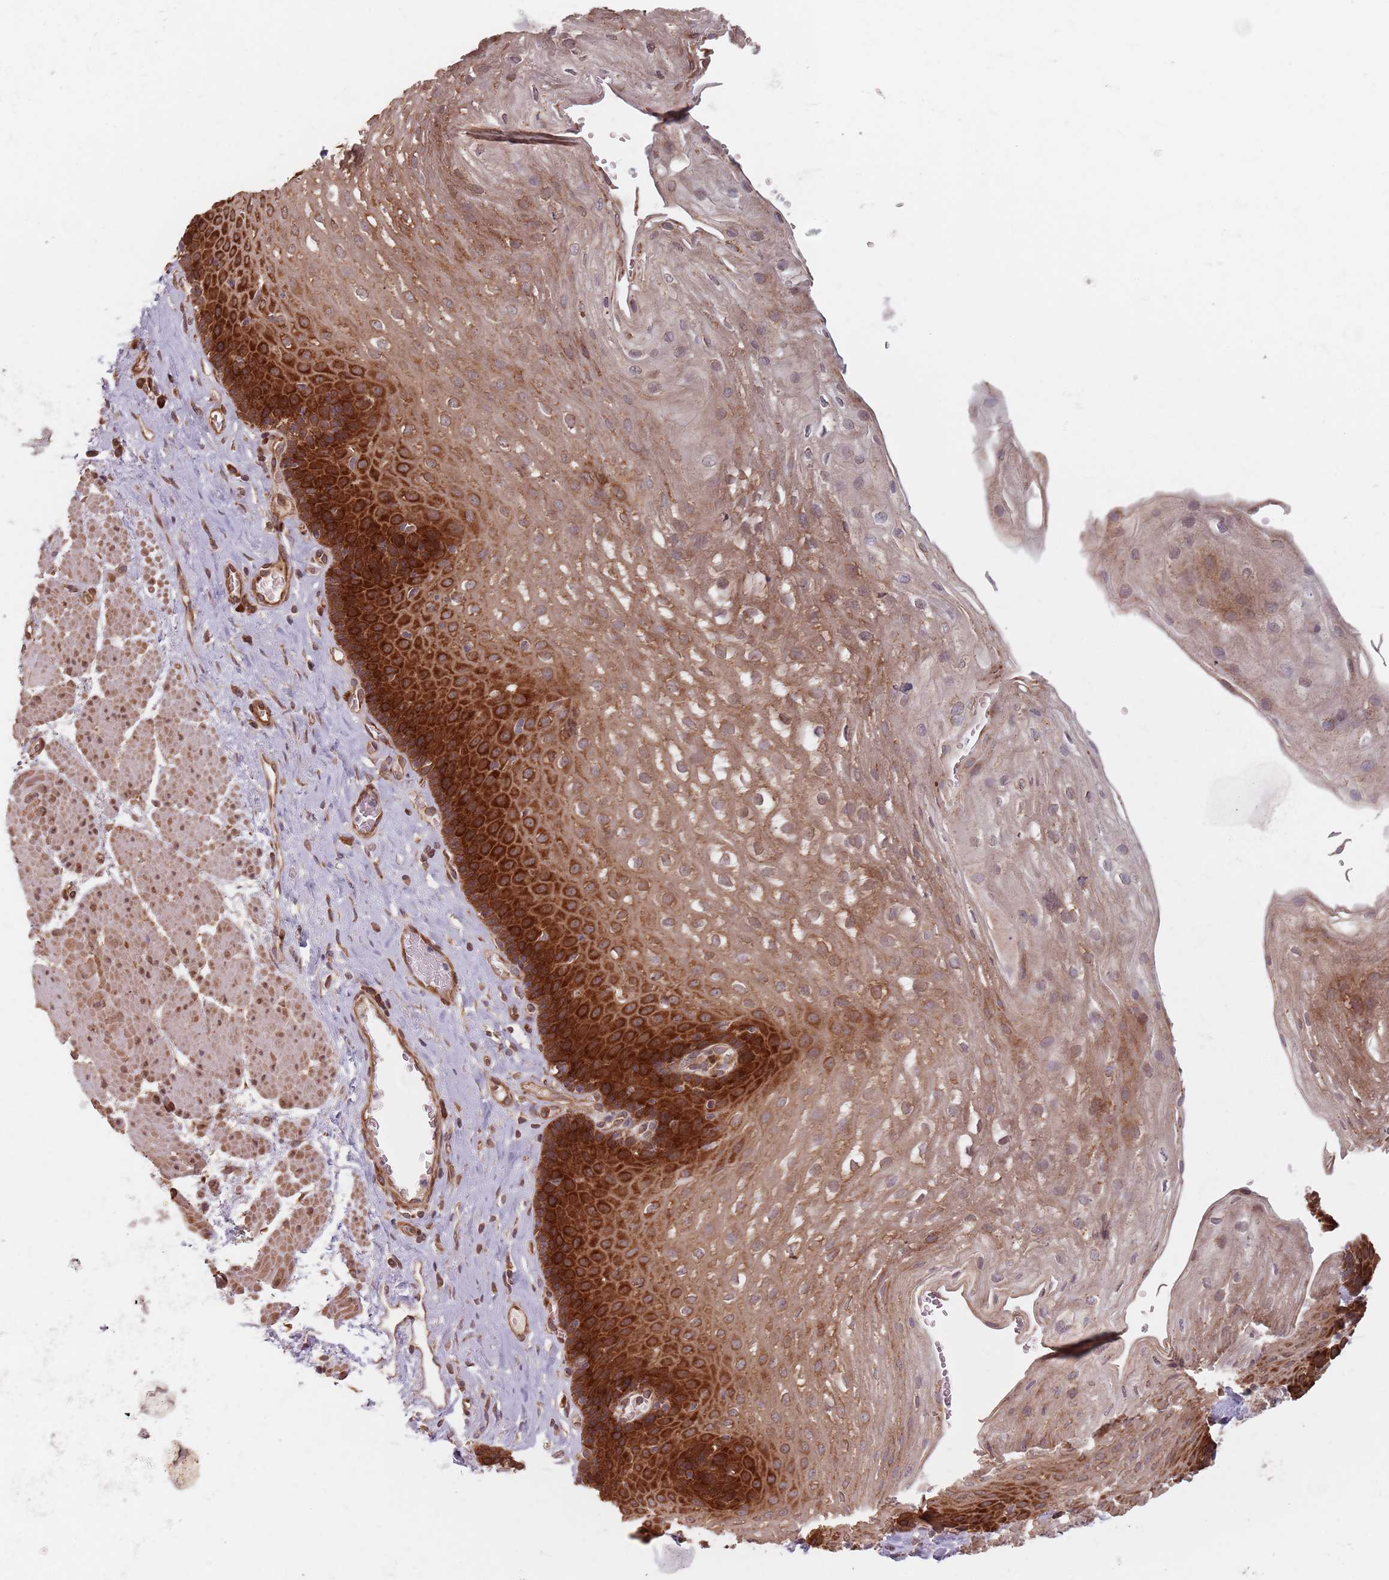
{"staining": {"intensity": "strong", "quantity": ">75%", "location": "cytoplasmic/membranous"}, "tissue": "esophagus", "cell_type": "Squamous epithelial cells", "image_type": "normal", "snomed": [{"axis": "morphology", "description": "Normal tissue, NOS"}, {"axis": "topography", "description": "Esophagus"}], "caption": "Protein expression analysis of normal human esophagus reveals strong cytoplasmic/membranous expression in approximately >75% of squamous epithelial cells. The protein is shown in brown color, while the nuclei are stained blue.", "gene": "NOTCH3", "patient": {"sex": "female", "age": 66}}